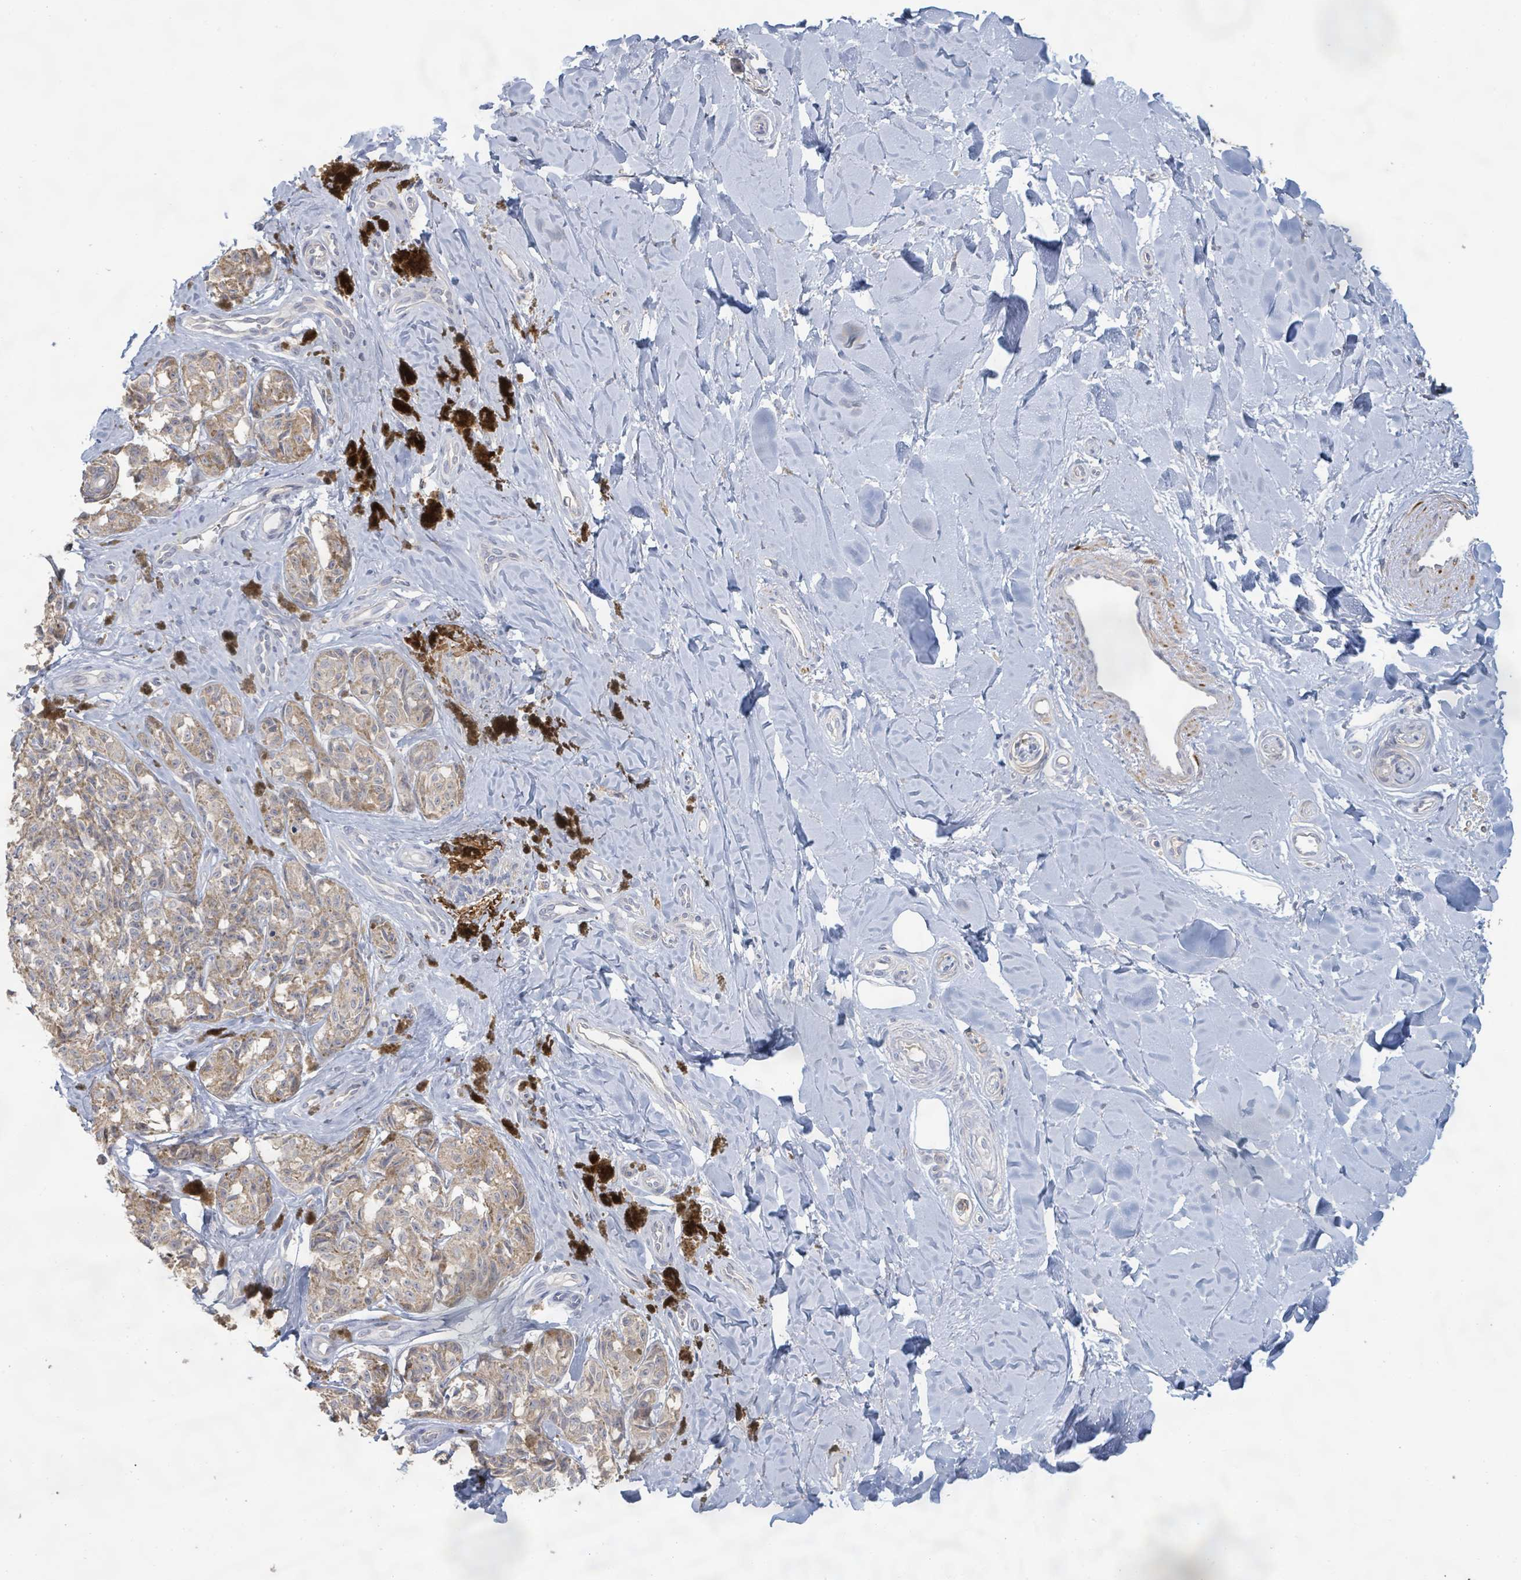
{"staining": {"intensity": "weak", "quantity": "25%-75%", "location": "cytoplasmic/membranous"}, "tissue": "melanoma", "cell_type": "Tumor cells", "image_type": "cancer", "snomed": [{"axis": "morphology", "description": "Malignant melanoma, NOS"}, {"axis": "topography", "description": "Skin"}], "caption": "Protein analysis of malignant melanoma tissue reveals weak cytoplasmic/membranous staining in approximately 25%-75% of tumor cells. (IHC, brightfield microscopy, high magnification).", "gene": "KCNS2", "patient": {"sex": "female", "age": 65}}